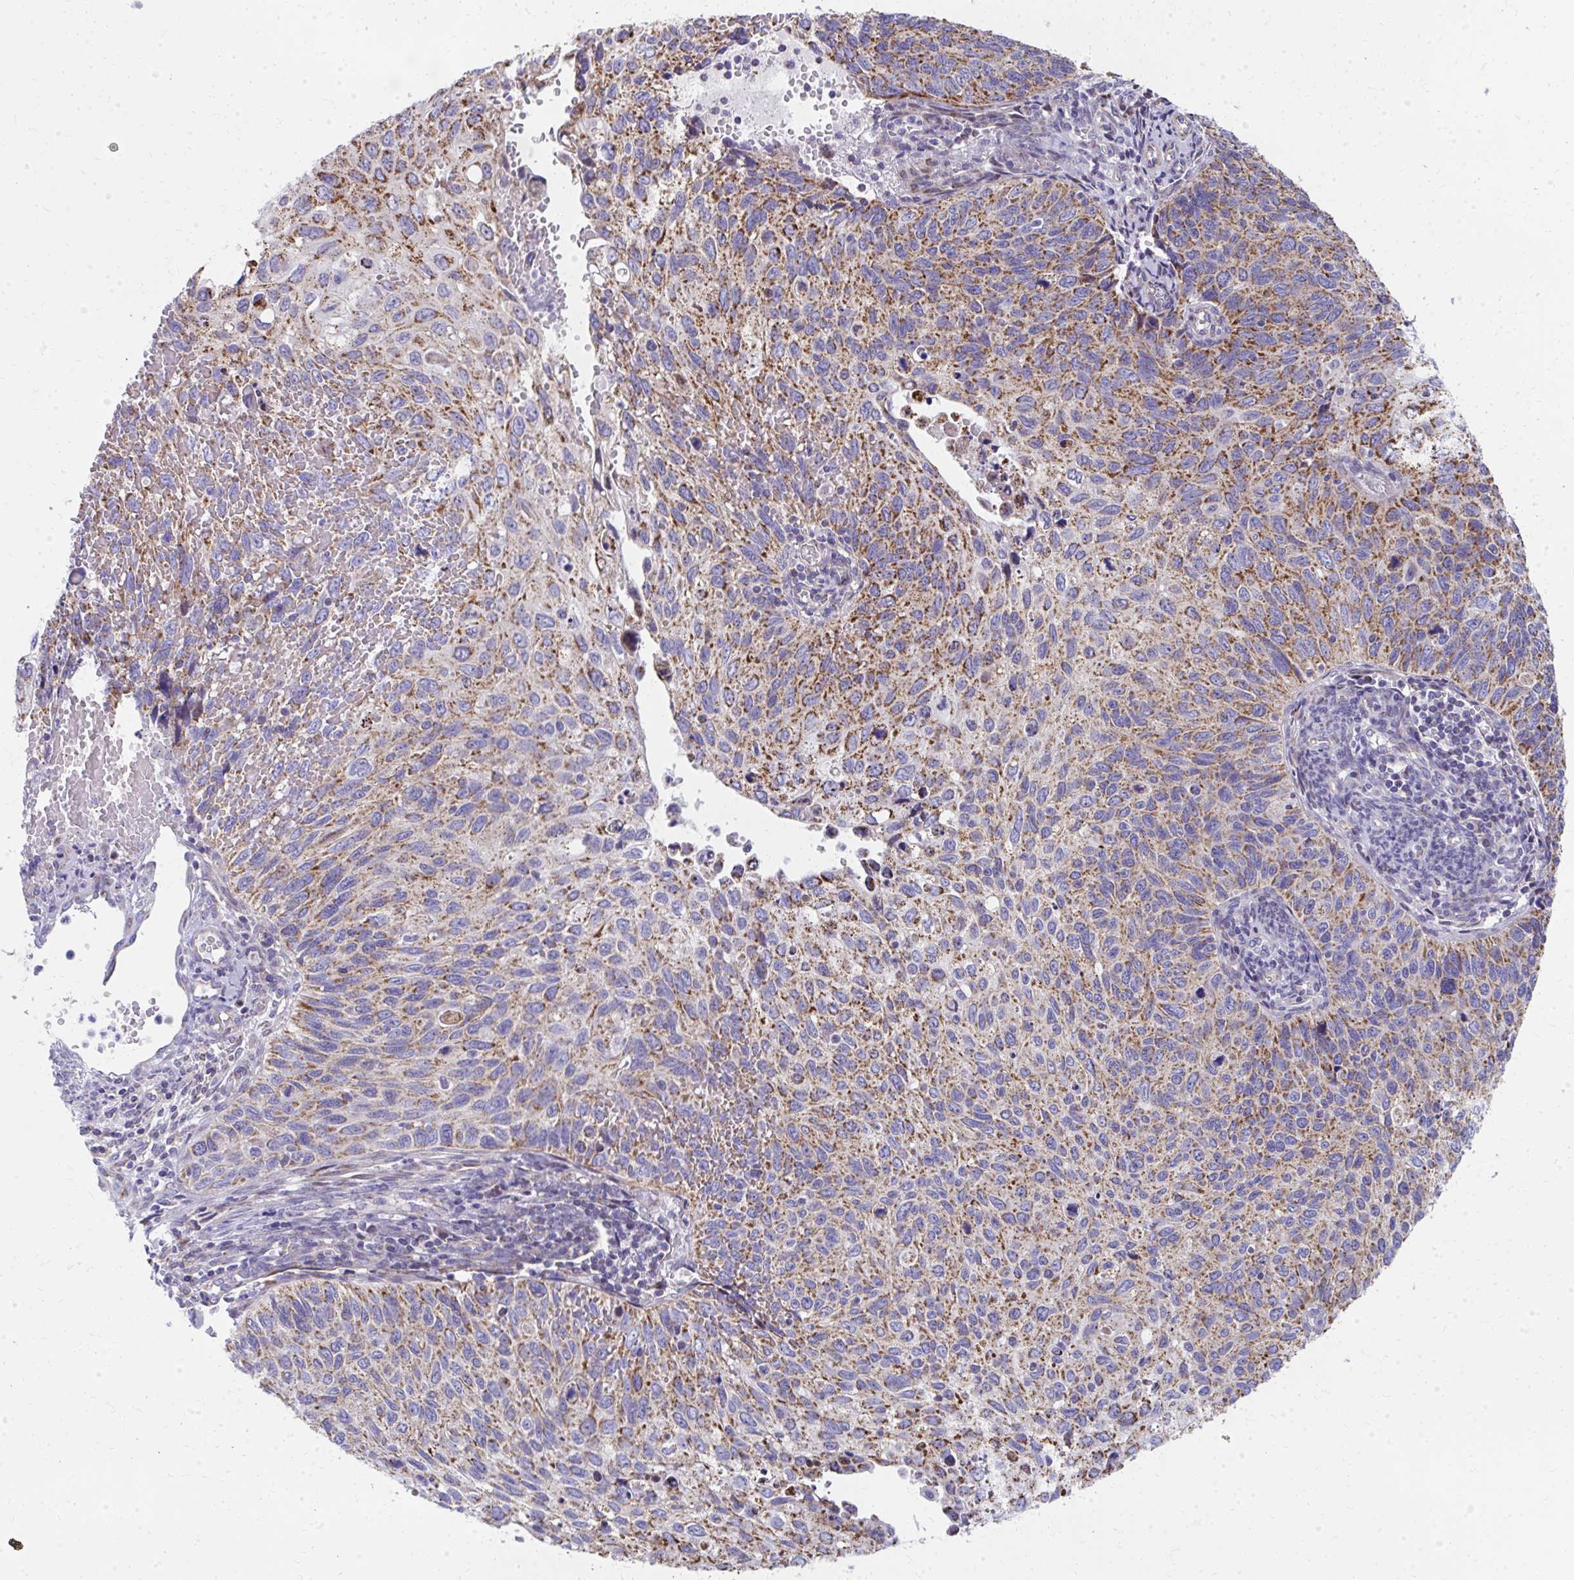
{"staining": {"intensity": "strong", "quantity": ">75%", "location": "cytoplasmic/membranous"}, "tissue": "cervical cancer", "cell_type": "Tumor cells", "image_type": "cancer", "snomed": [{"axis": "morphology", "description": "Squamous cell carcinoma, NOS"}, {"axis": "topography", "description": "Cervix"}], "caption": "Cervical cancer (squamous cell carcinoma) stained with DAB (3,3'-diaminobenzidine) immunohistochemistry shows high levels of strong cytoplasmic/membranous expression in approximately >75% of tumor cells.", "gene": "IL37", "patient": {"sex": "female", "age": 70}}